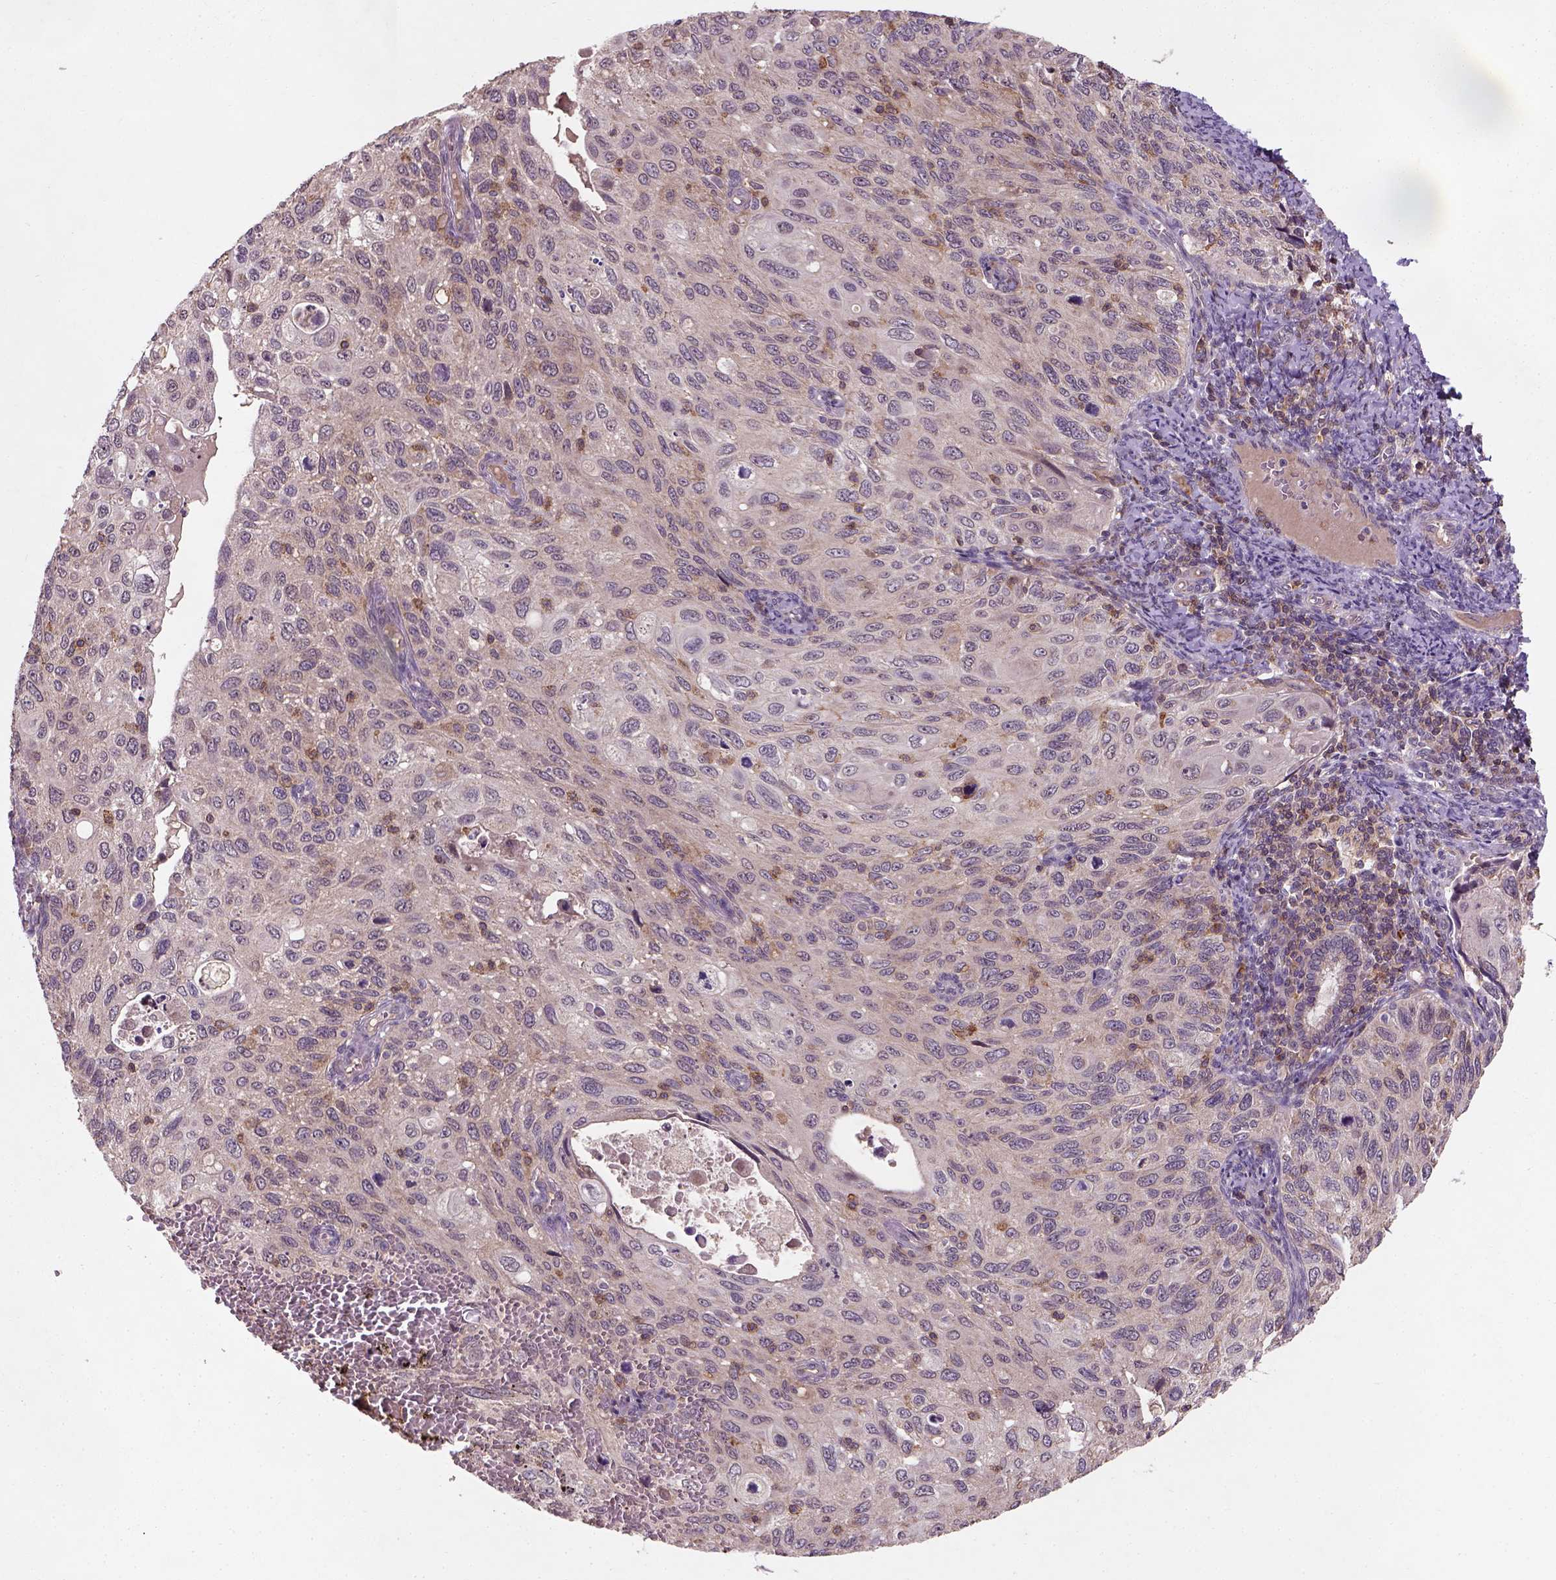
{"staining": {"intensity": "weak", "quantity": "<25%", "location": "cytoplasmic/membranous"}, "tissue": "cervical cancer", "cell_type": "Tumor cells", "image_type": "cancer", "snomed": [{"axis": "morphology", "description": "Squamous cell carcinoma, NOS"}, {"axis": "topography", "description": "Cervix"}], "caption": "Immunohistochemistry micrograph of human cervical cancer (squamous cell carcinoma) stained for a protein (brown), which demonstrates no staining in tumor cells.", "gene": "CAMKK1", "patient": {"sex": "female", "age": 70}}